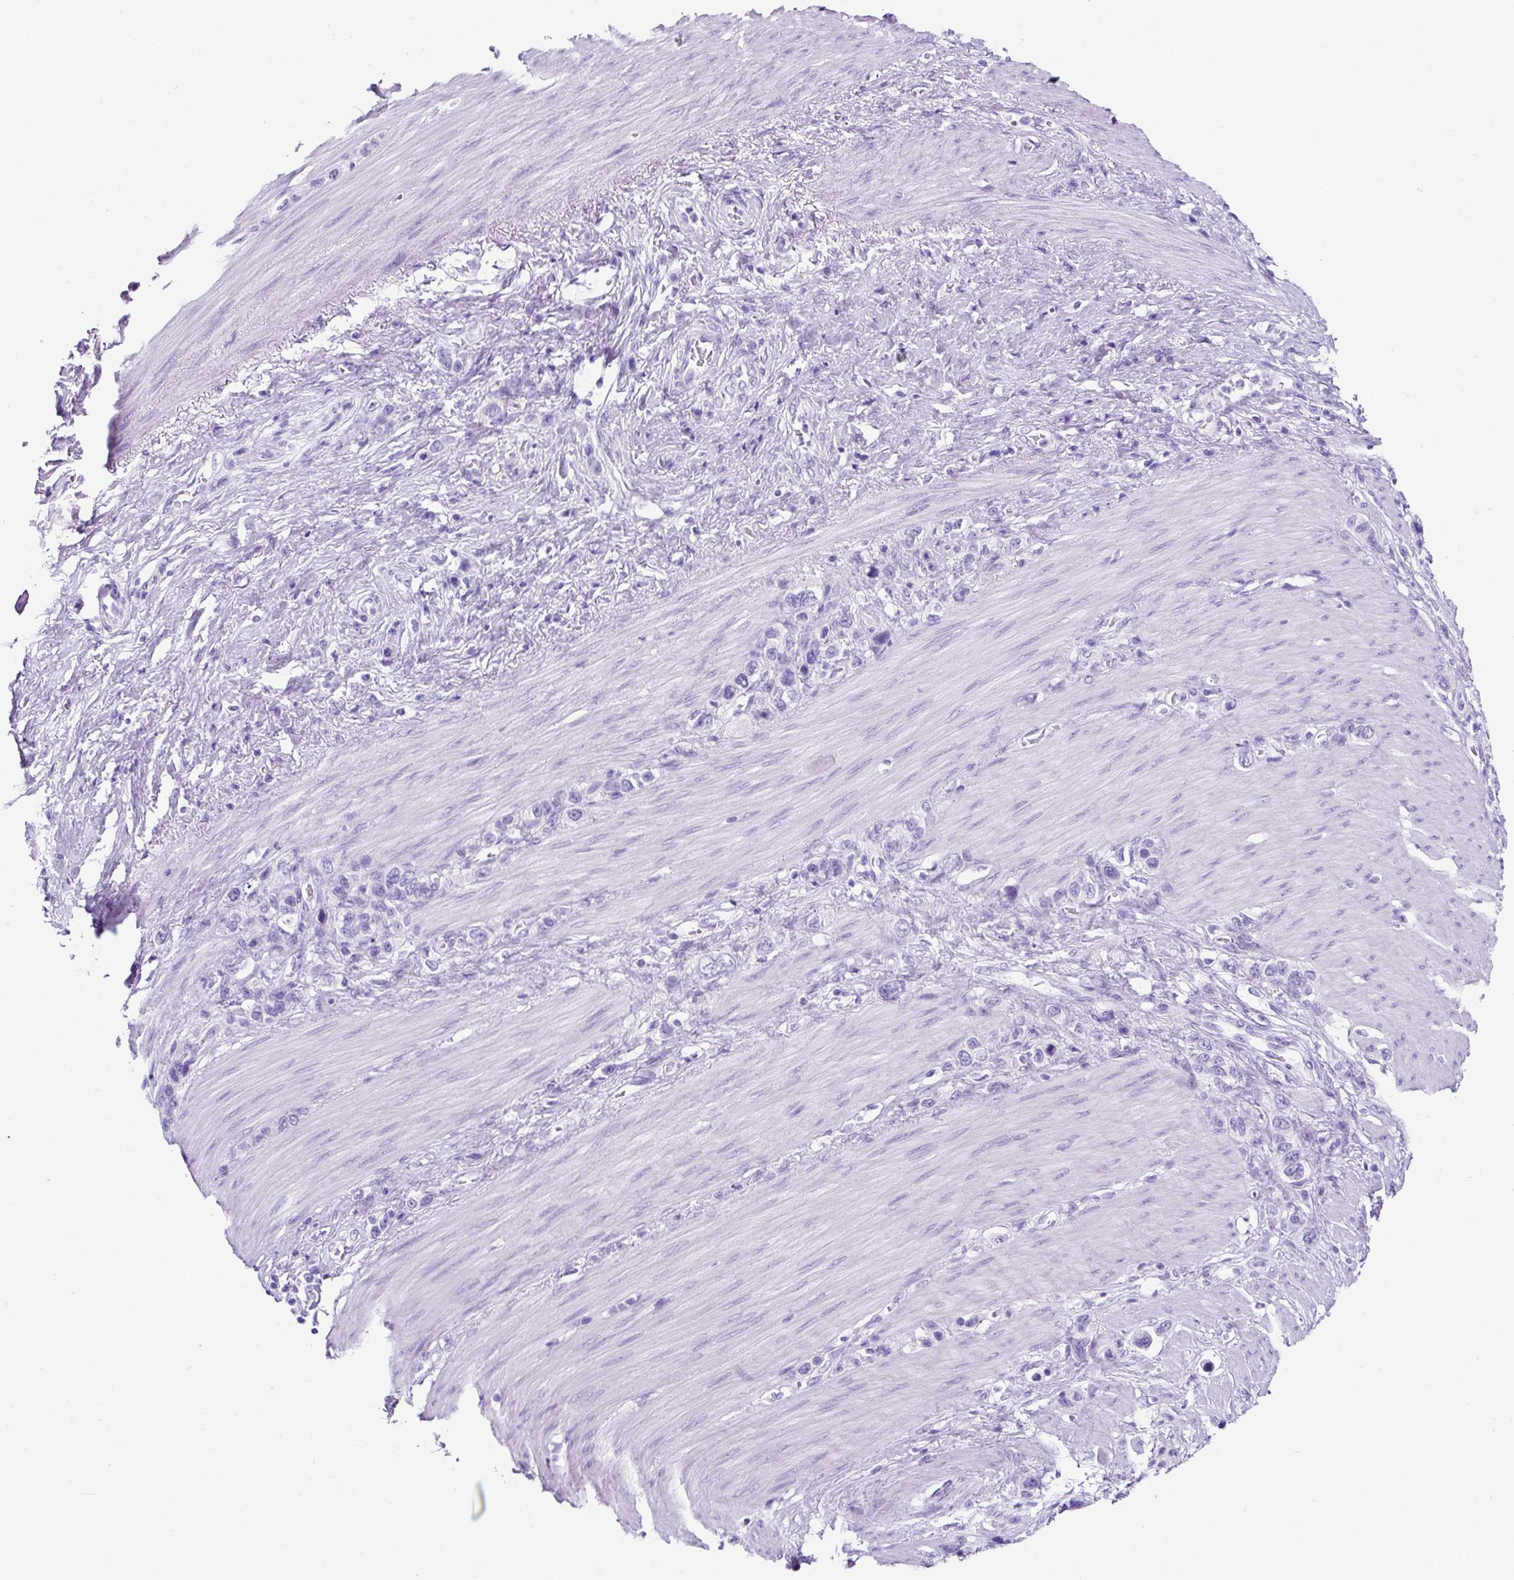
{"staining": {"intensity": "negative", "quantity": "none", "location": "none"}, "tissue": "stomach cancer", "cell_type": "Tumor cells", "image_type": "cancer", "snomed": [{"axis": "morphology", "description": "Adenocarcinoma, NOS"}, {"axis": "morphology", "description": "Adenocarcinoma, High grade"}, {"axis": "topography", "description": "Stomach, upper"}, {"axis": "topography", "description": "Stomach, lower"}], "caption": "Immunohistochemistry (IHC) image of neoplastic tissue: adenocarcinoma (high-grade) (stomach) stained with DAB exhibits no significant protein staining in tumor cells. Nuclei are stained in blue.", "gene": "KRT12", "patient": {"sex": "female", "age": 65}}